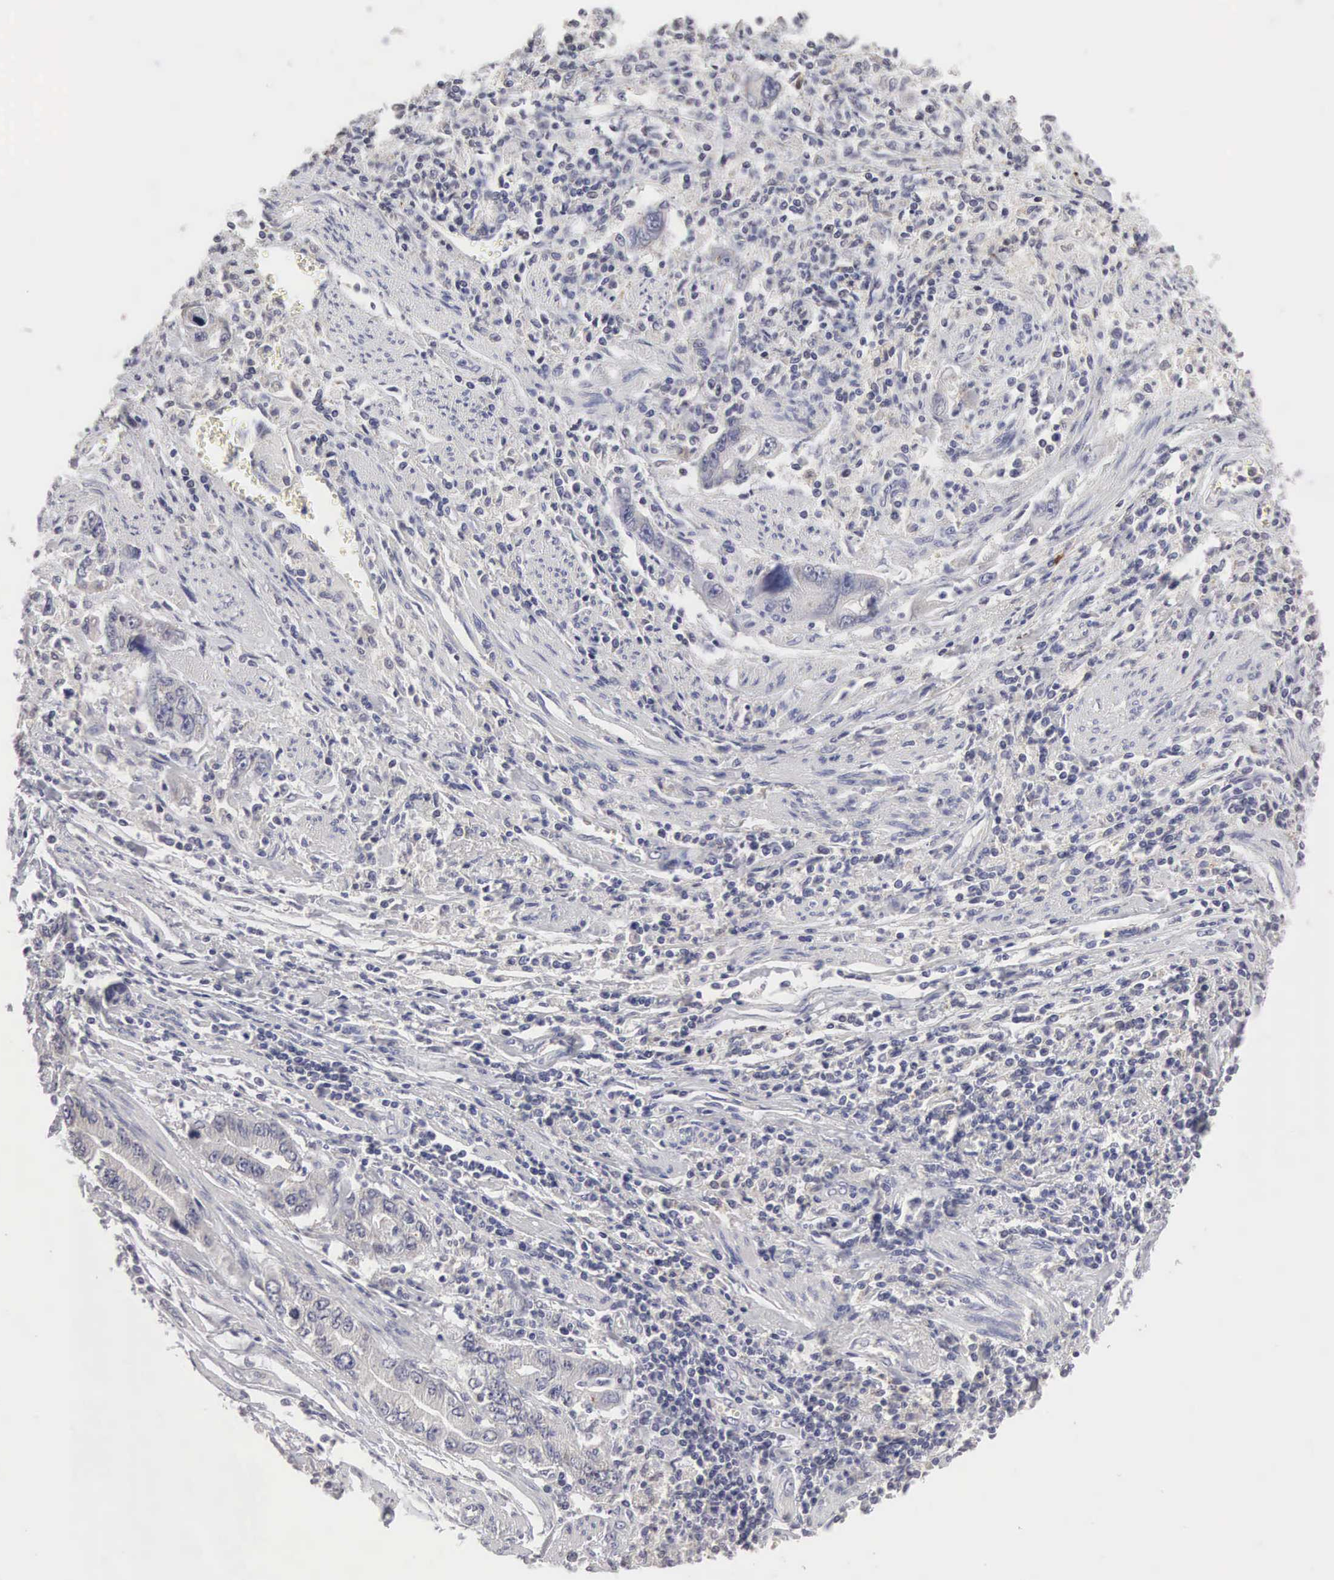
{"staining": {"intensity": "negative", "quantity": "none", "location": "none"}, "tissue": "stomach cancer", "cell_type": "Tumor cells", "image_type": "cancer", "snomed": [{"axis": "morphology", "description": "Adenocarcinoma, NOS"}, {"axis": "topography", "description": "Pancreas"}, {"axis": "topography", "description": "Stomach, upper"}], "caption": "Stomach cancer (adenocarcinoma) stained for a protein using IHC displays no positivity tumor cells.", "gene": "HMOX1", "patient": {"sex": "male", "age": 77}}